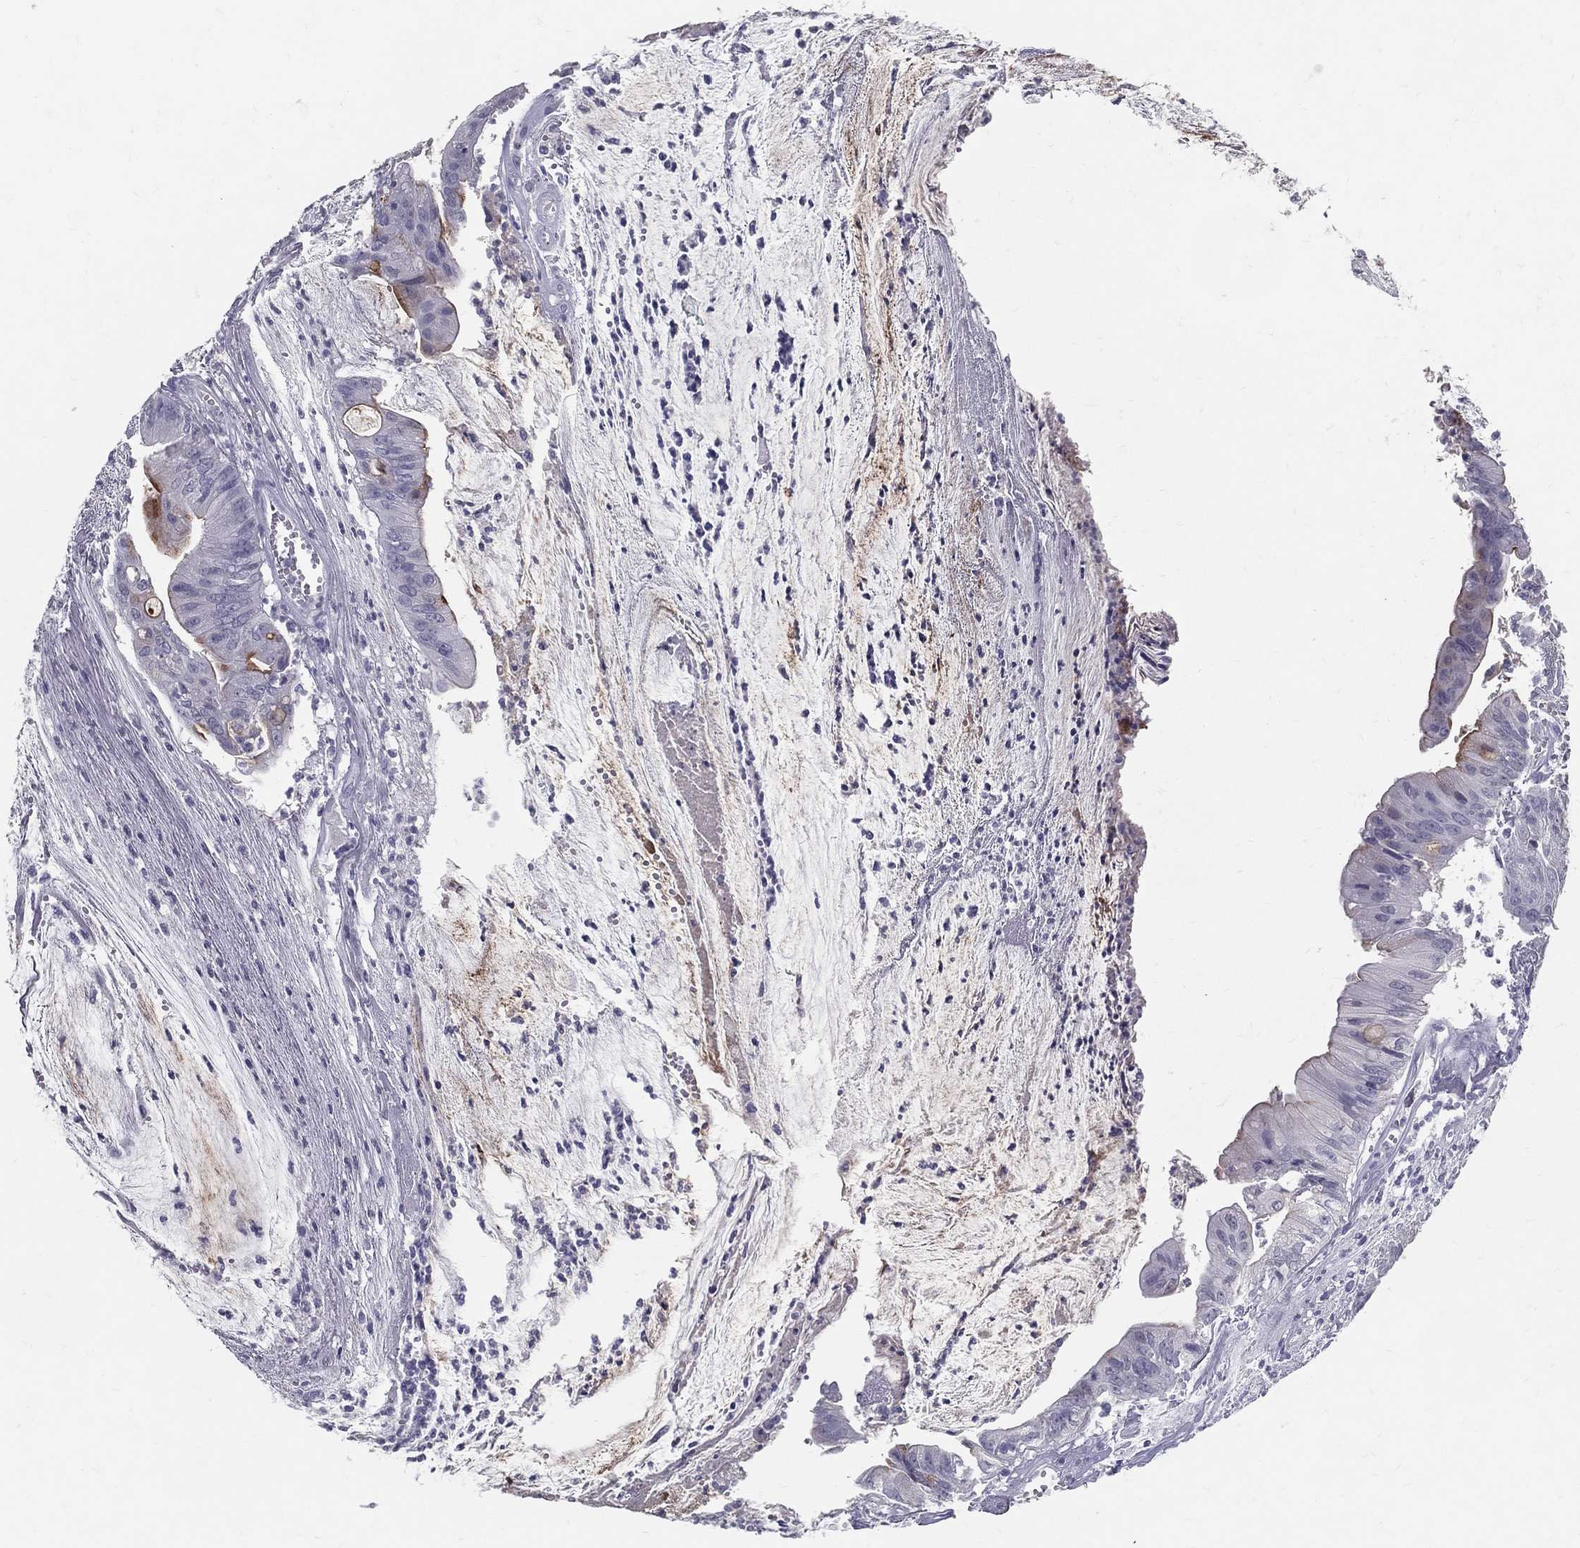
{"staining": {"intensity": "strong", "quantity": "<25%", "location": "cytoplasmic/membranous"}, "tissue": "colorectal cancer", "cell_type": "Tumor cells", "image_type": "cancer", "snomed": [{"axis": "morphology", "description": "Adenocarcinoma, NOS"}, {"axis": "topography", "description": "Colon"}], "caption": "Immunohistochemical staining of human colorectal adenocarcinoma shows strong cytoplasmic/membranous protein staining in approximately <25% of tumor cells.", "gene": "ACE2", "patient": {"sex": "female", "age": 69}}